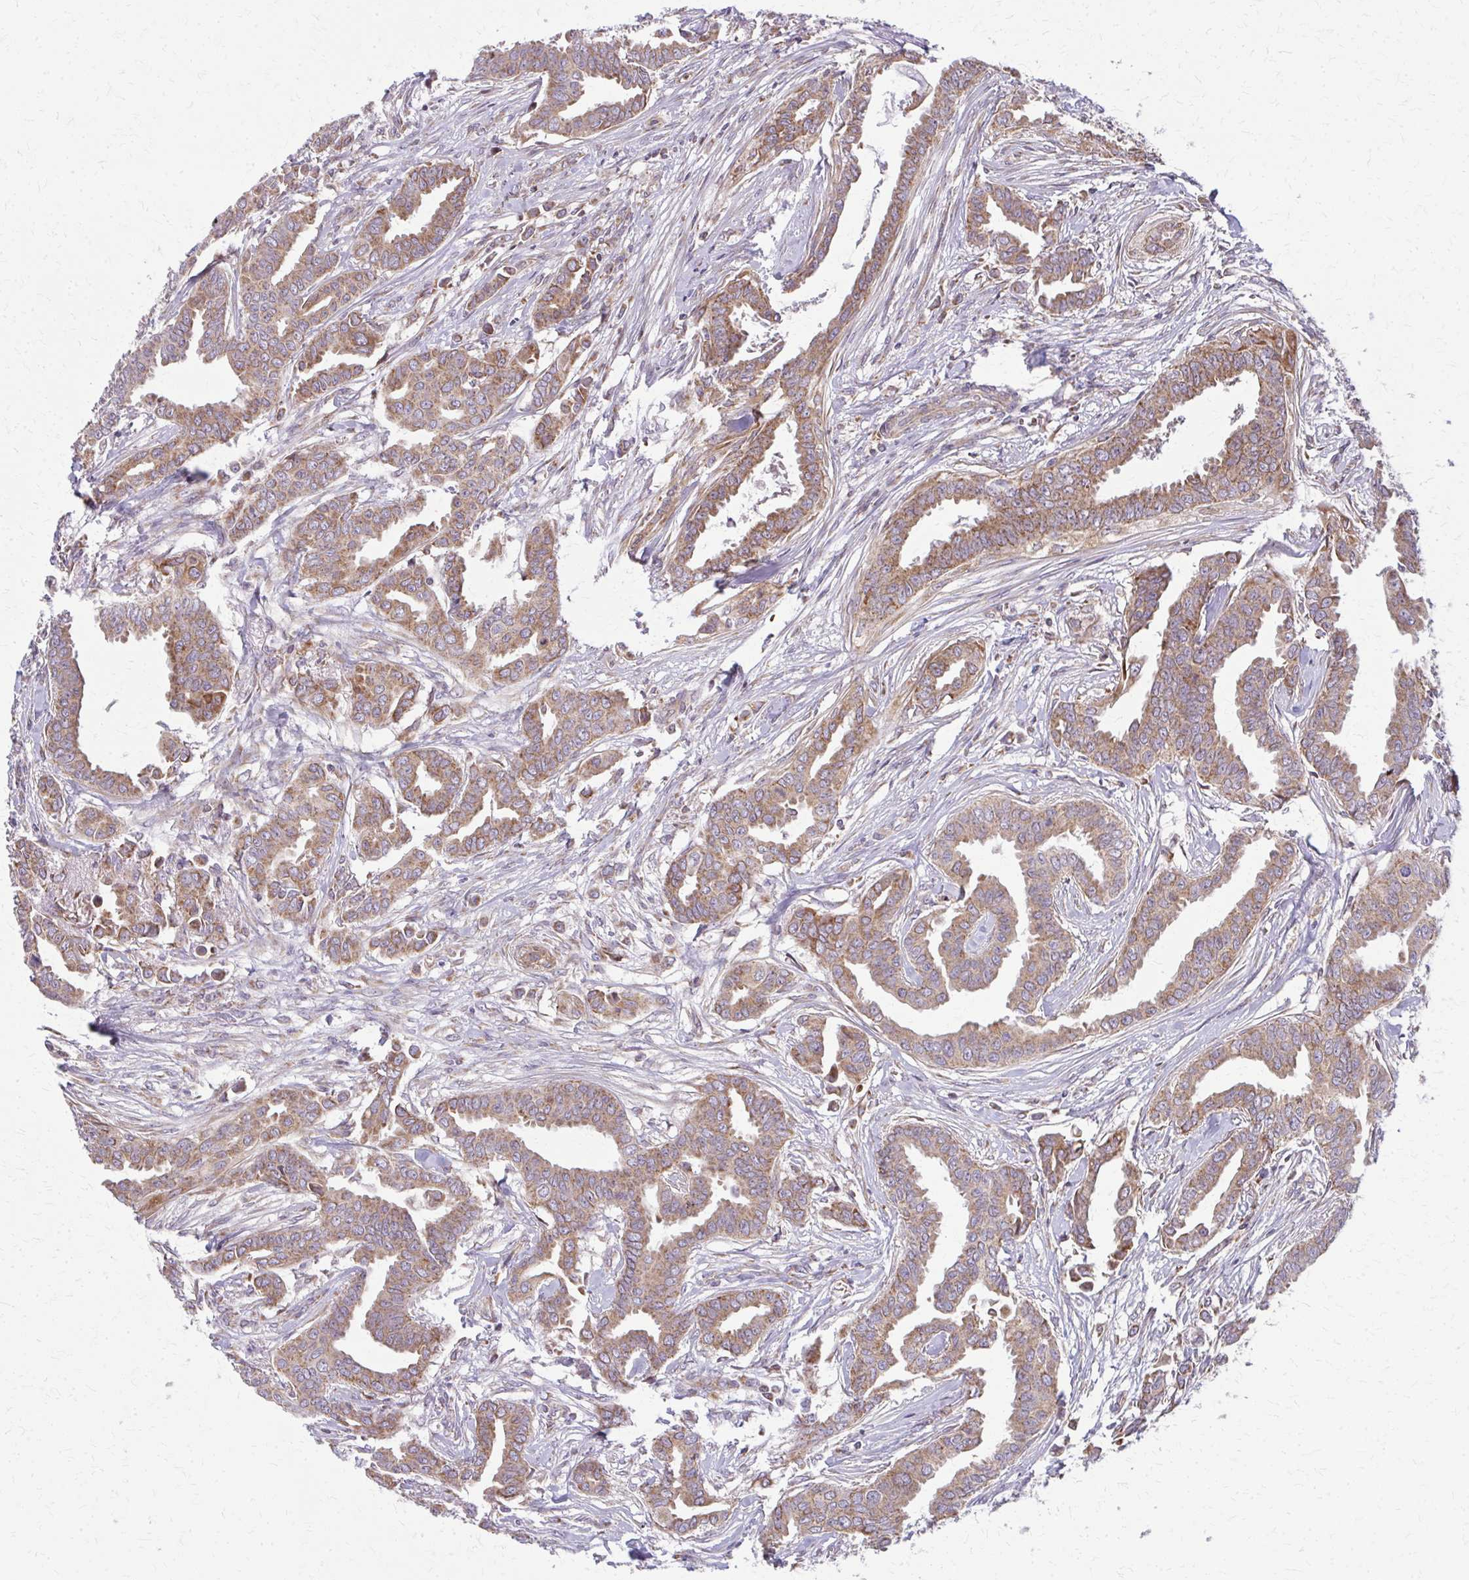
{"staining": {"intensity": "moderate", "quantity": ">75%", "location": "cytoplasmic/membranous"}, "tissue": "breast cancer", "cell_type": "Tumor cells", "image_type": "cancer", "snomed": [{"axis": "morphology", "description": "Duct carcinoma"}, {"axis": "topography", "description": "Breast"}], "caption": "Immunohistochemistry (IHC) (DAB (3,3'-diaminobenzidine)) staining of intraductal carcinoma (breast) exhibits moderate cytoplasmic/membranous protein staining in about >75% of tumor cells.", "gene": "MCCC1", "patient": {"sex": "female", "age": 45}}